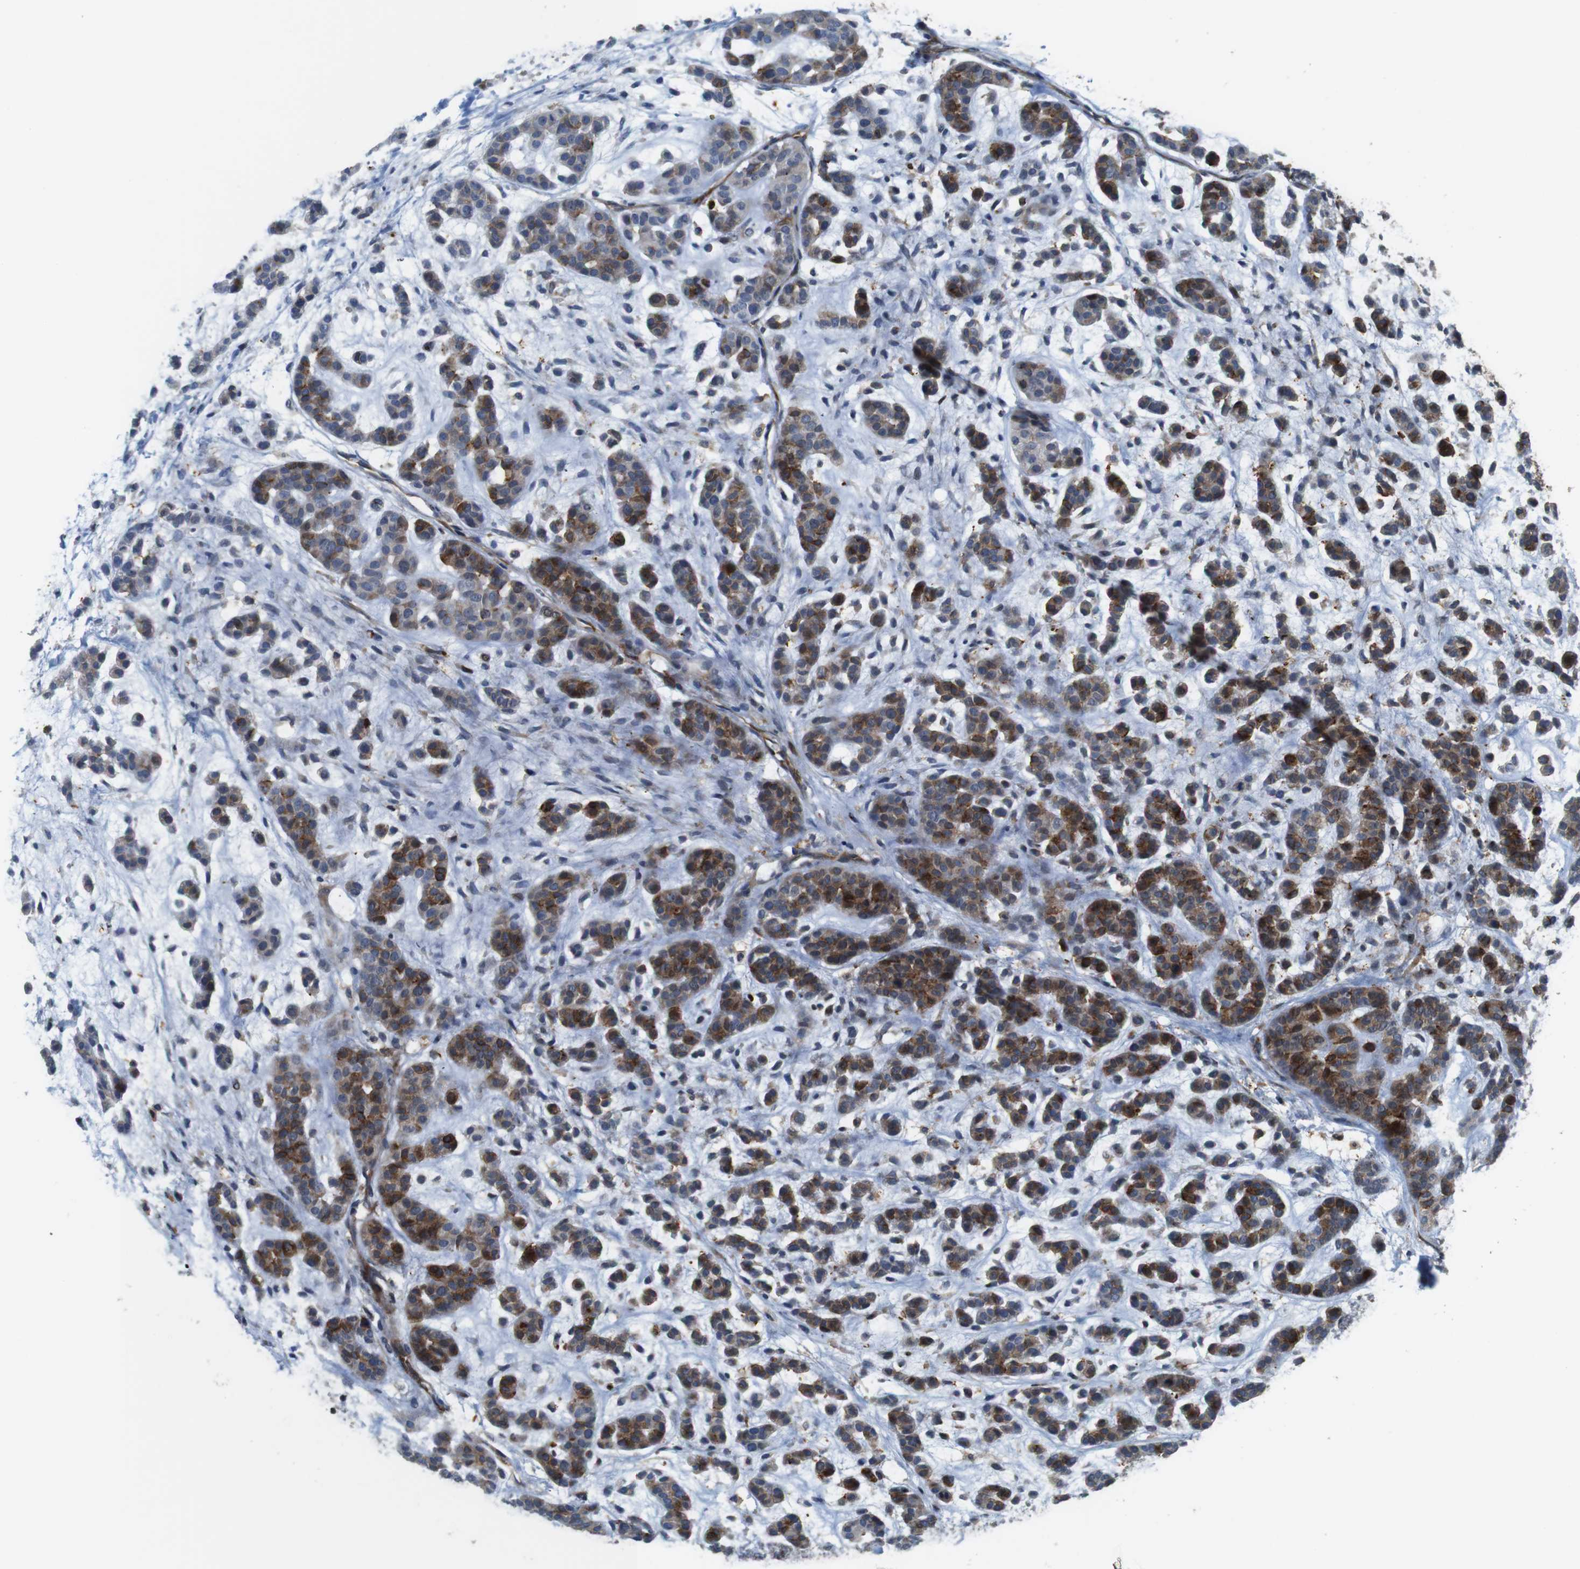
{"staining": {"intensity": "strong", "quantity": "25%-75%", "location": "cytoplasmic/membranous"}, "tissue": "head and neck cancer", "cell_type": "Tumor cells", "image_type": "cancer", "snomed": [{"axis": "morphology", "description": "Adenocarcinoma, NOS"}, {"axis": "morphology", "description": "Adenoma, NOS"}, {"axis": "topography", "description": "Head-Neck"}], "caption": "A photomicrograph showing strong cytoplasmic/membranous staining in about 25%-75% of tumor cells in head and neck cancer (adenocarcinoma), as visualized by brown immunohistochemical staining.", "gene": "PCOLCE2", "patient": {"sex": "female", "age": 55}}